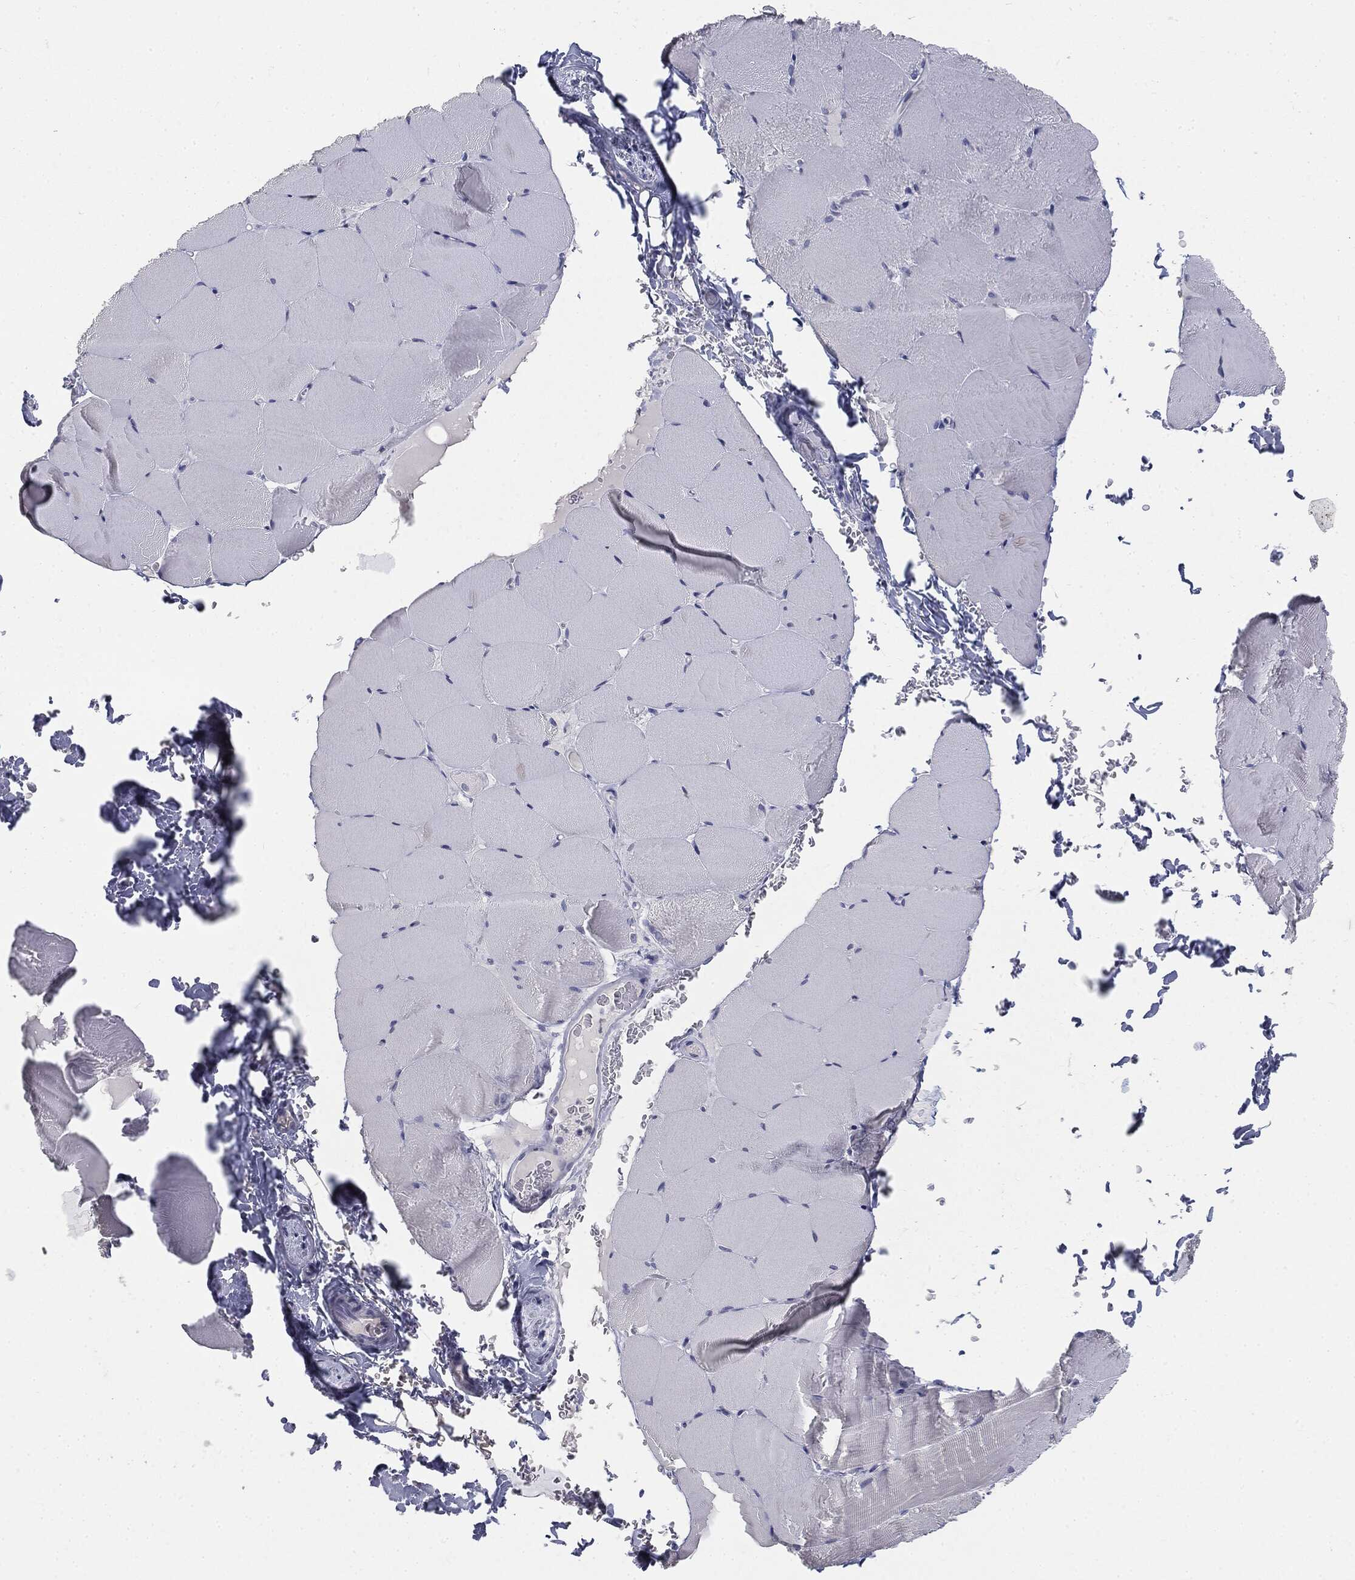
{"staining": {"intensity": "negative", "quantity": "none", "location": "none"}, "tissue": "skeletal muscle", "cell_type": "Myocytes", "image_type": "normal", "snomed": [{"axis": "morphology", "description": "Normal tissue, NOS"}, {"axis": "topography", "description": "Skeletal muscle"}], "caption": "IHC image of normal human skeletal muscle stained for a protein (brown), which exhibits no staining in myocytes.", "gene": "MUC1", "patient": {"sex": "female", "age": 37}}